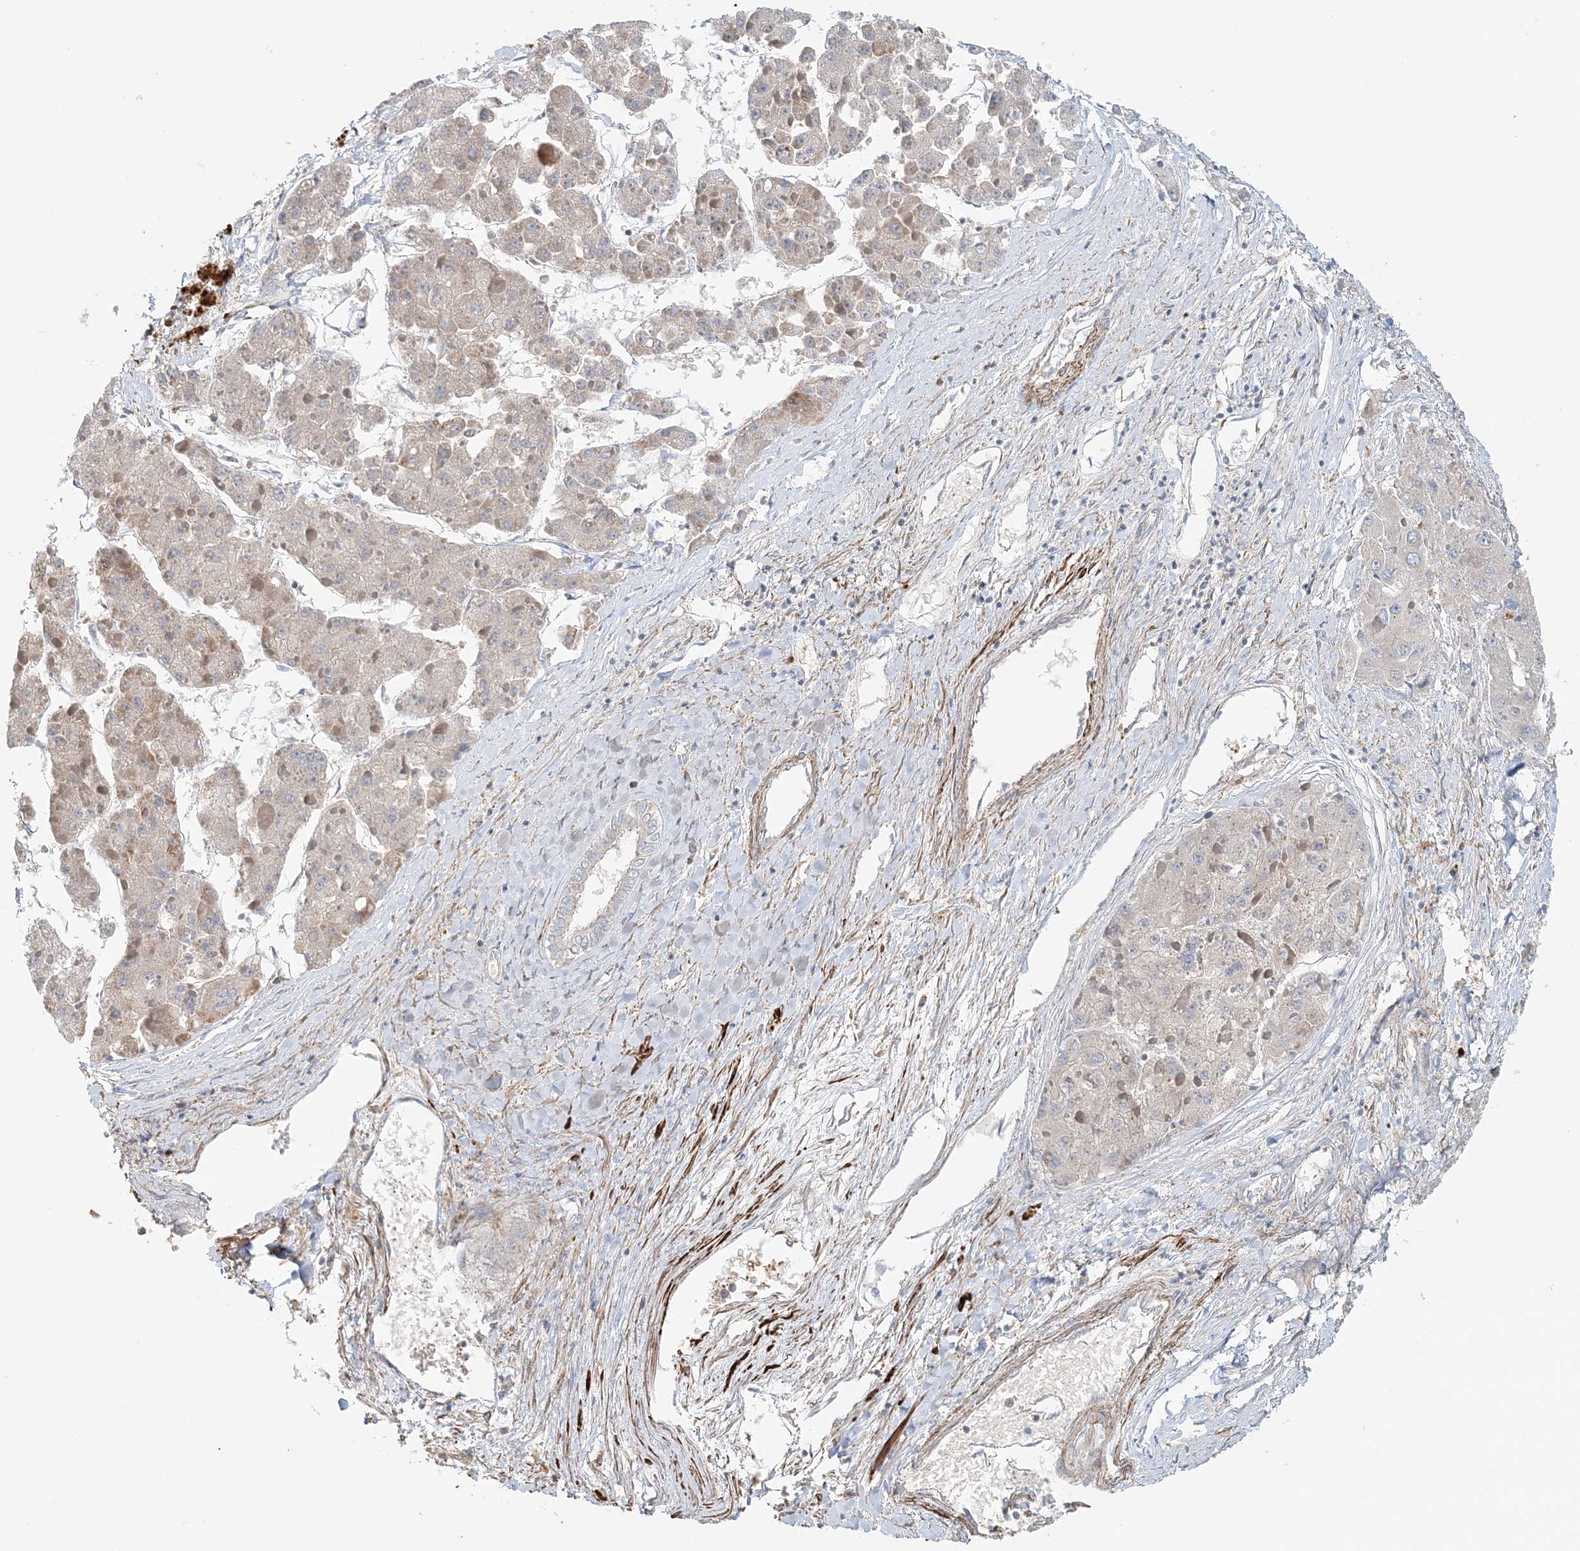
{"staining": {"intensity": "negative", "quantity": "none", "location": "none"}, "tissue": "liver cancer", "cell_type": "Tumor cells", "image_type": "cancer", "snomed": [{"axis": "morphology", "description": "Carcinoma, Hepatocellular, NOS"}, {"axis": "topography", "description": "Liver"}], "caption": "IHC of liver cancer (hepatocellular carcinoma) displays no positivity in tumor cells.", "gene": "TTI1", "patient": {"sex": "female", "age": 73}}